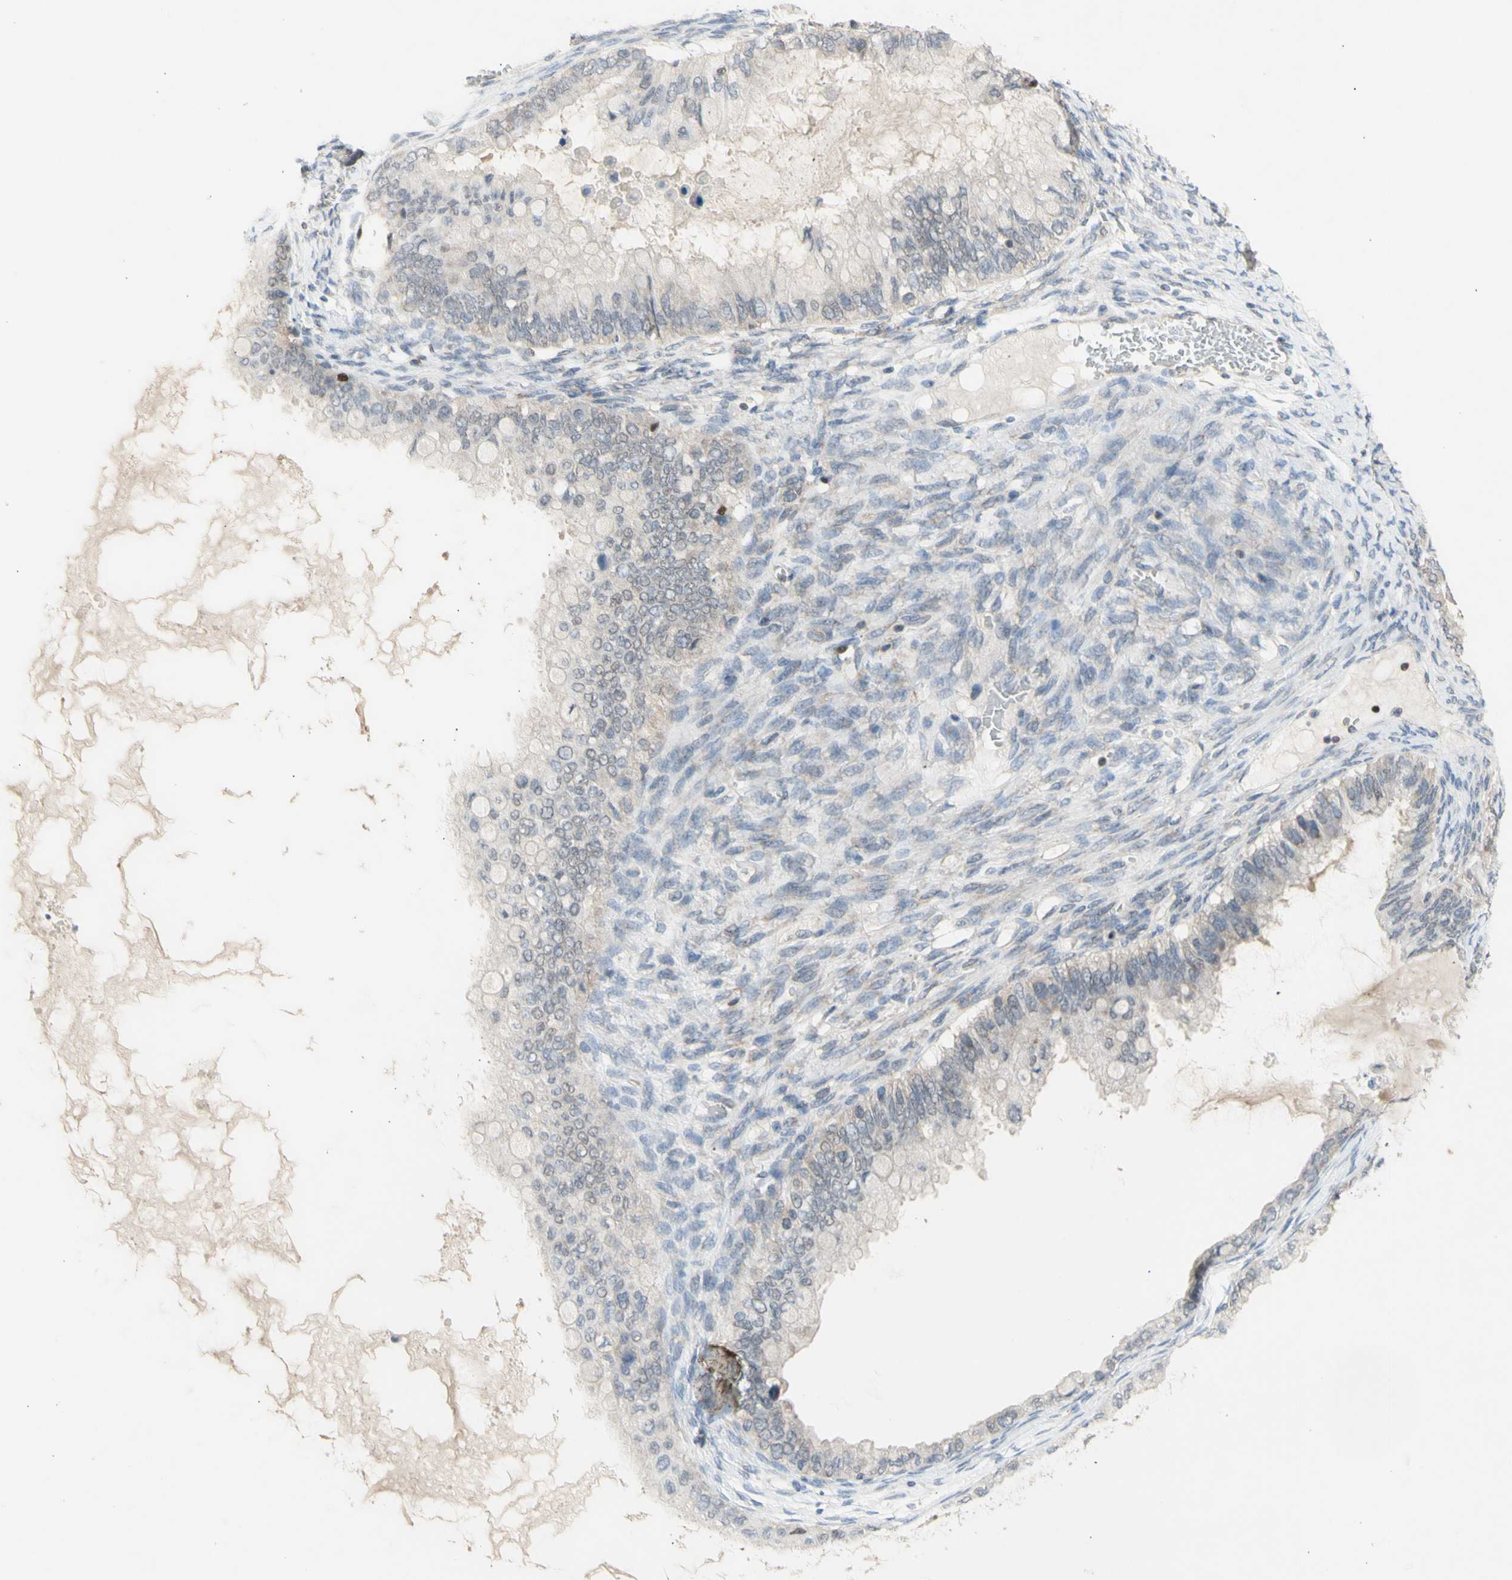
{"staining": {"intensity": "negative", "quantity": "none", "location": "none"}, "tissue": "ovarian cancer", "cell_type": "Tumor cells", "image_type": "cancer", "snomed": [{"axis": "morphology", "description": "Cystadenocarcinoma, mucinous, NOS"}, {"axis": "topography", "description": "Ovary"}], "caption": "This is a photomicrograph of immunohistochemistry (IHC) staining of mucinous cystadenocarcinoma (ovarian), which shows no staining in tumor cells. (DAB (3,3'-diaminobenzidine) IHC visualized using brightfield microscopy, high magnification).", "gene": "NLRP1", "patient": {"sex": "female", "age": 80}}